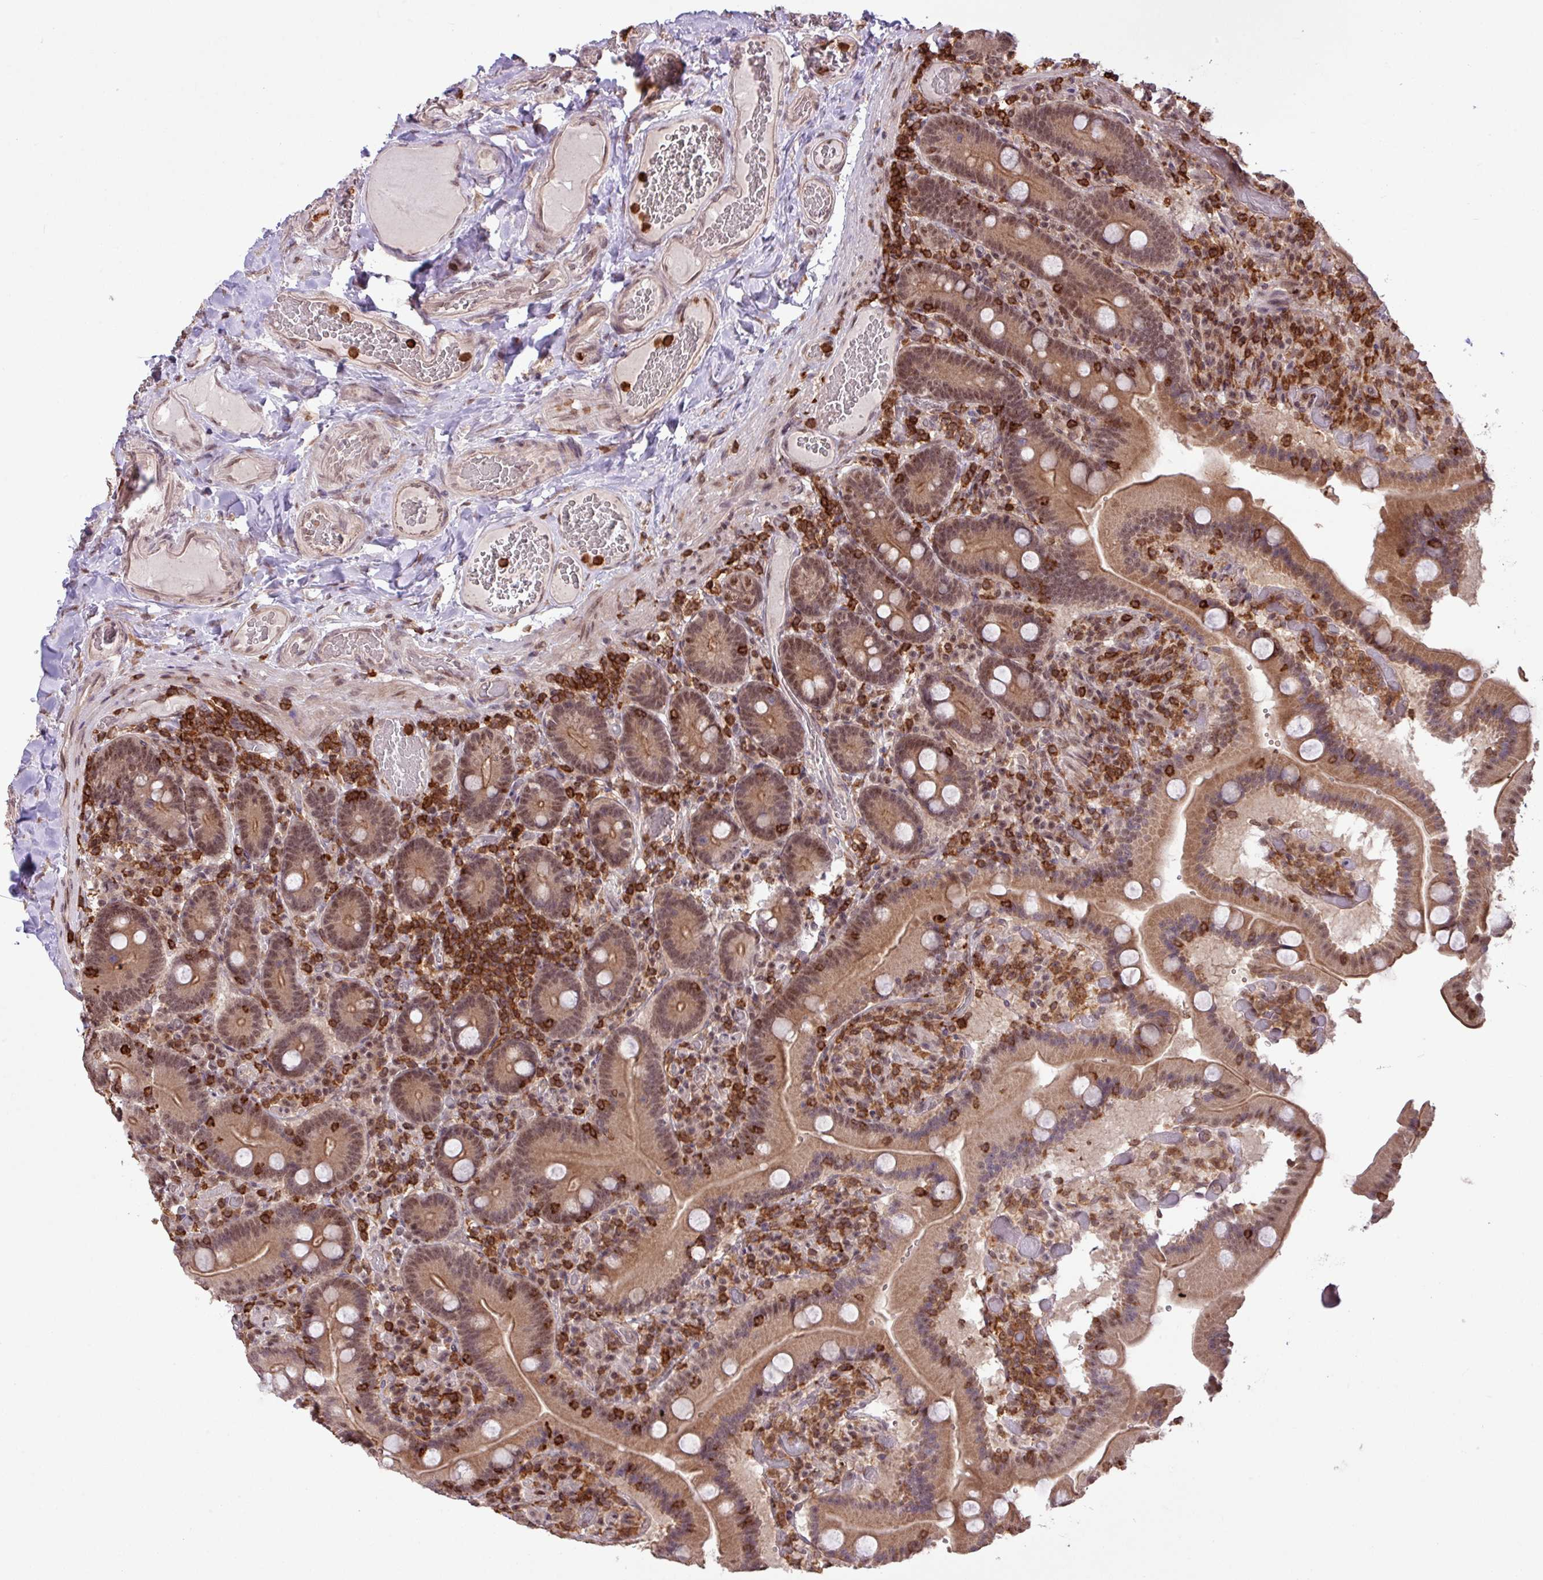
{"staining": {"intensity": "moderate", "quantity": ">75%", "location": "cytoplasmic/membranous,nuclear"}, "tissue": "duodenum", "cell_type": "Glandular cells", "image_type": "normal", "snomed": [{"axis": "morphology", "description": "Normal tissue, NOS"}, {"axis": "topography", "description": "Duodenum"}], "caption": "Immunohistochemistry (IHC) of benign human duodenum reveals medium levels of moderate cytoplasmic/membranous,nuclear expression in about >75% of glandular cells.", "gene": "GON7", "patient": {"sex": "female", "age": 62}}